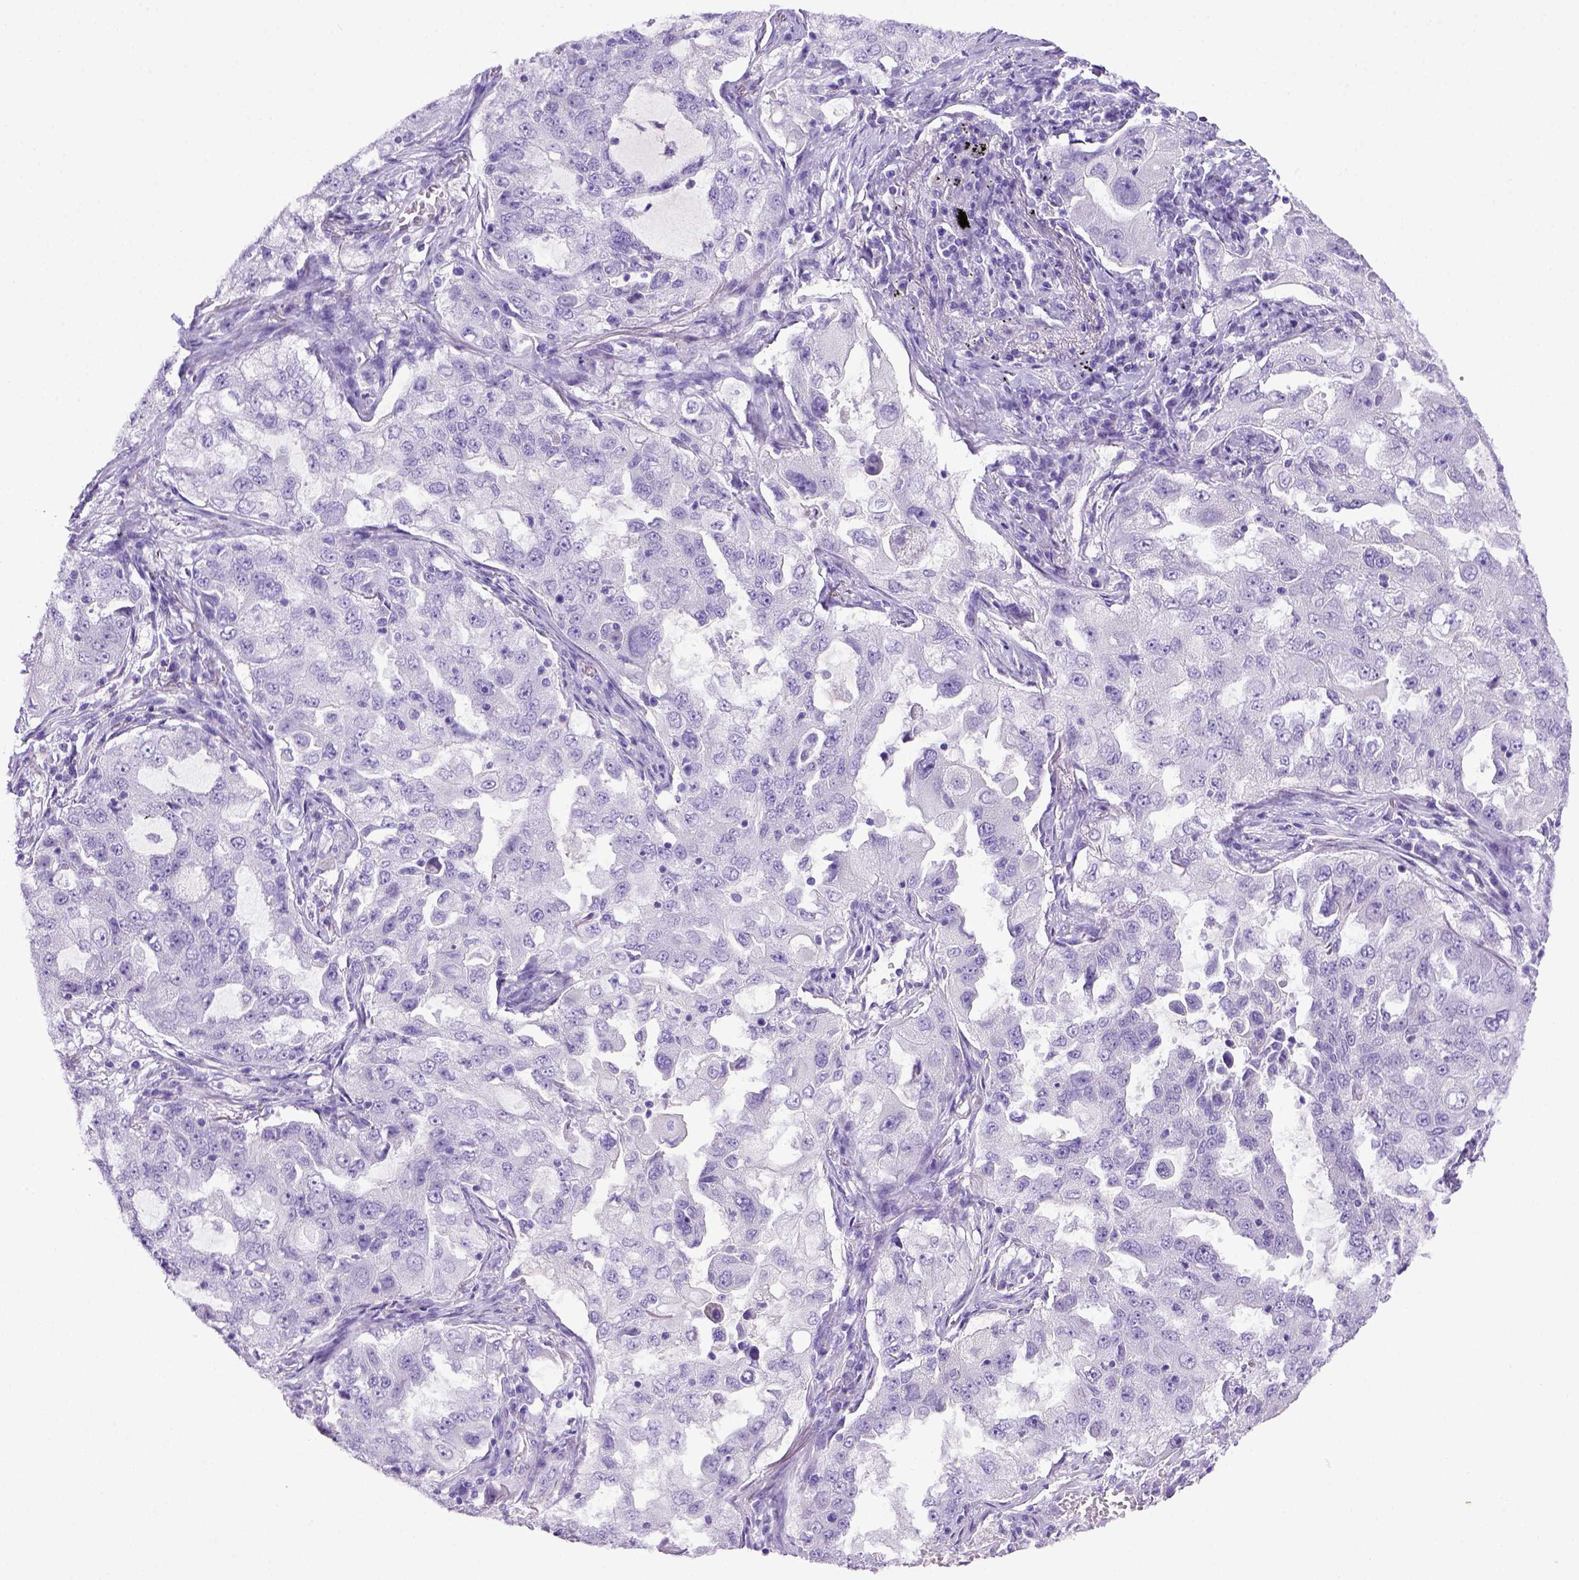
{"staining": {"intensity": "negative", "quantity": "none", "location": "none"}, "tissue": "lung cancer", "cell_type": "Tumor cells", "image_type": "cancer", "snomed": [{"axis": "morphology", "description": "Adenocarcinoma, NOS"}, {"axis": "topography", "description": "Lung"}], "caption": "IHC of lung cancer exhibits no expression in tumor cells. Nuclei are stained in blue.", "gene": "ITIH4", "patient": {"sex": "female", "age": 61}}